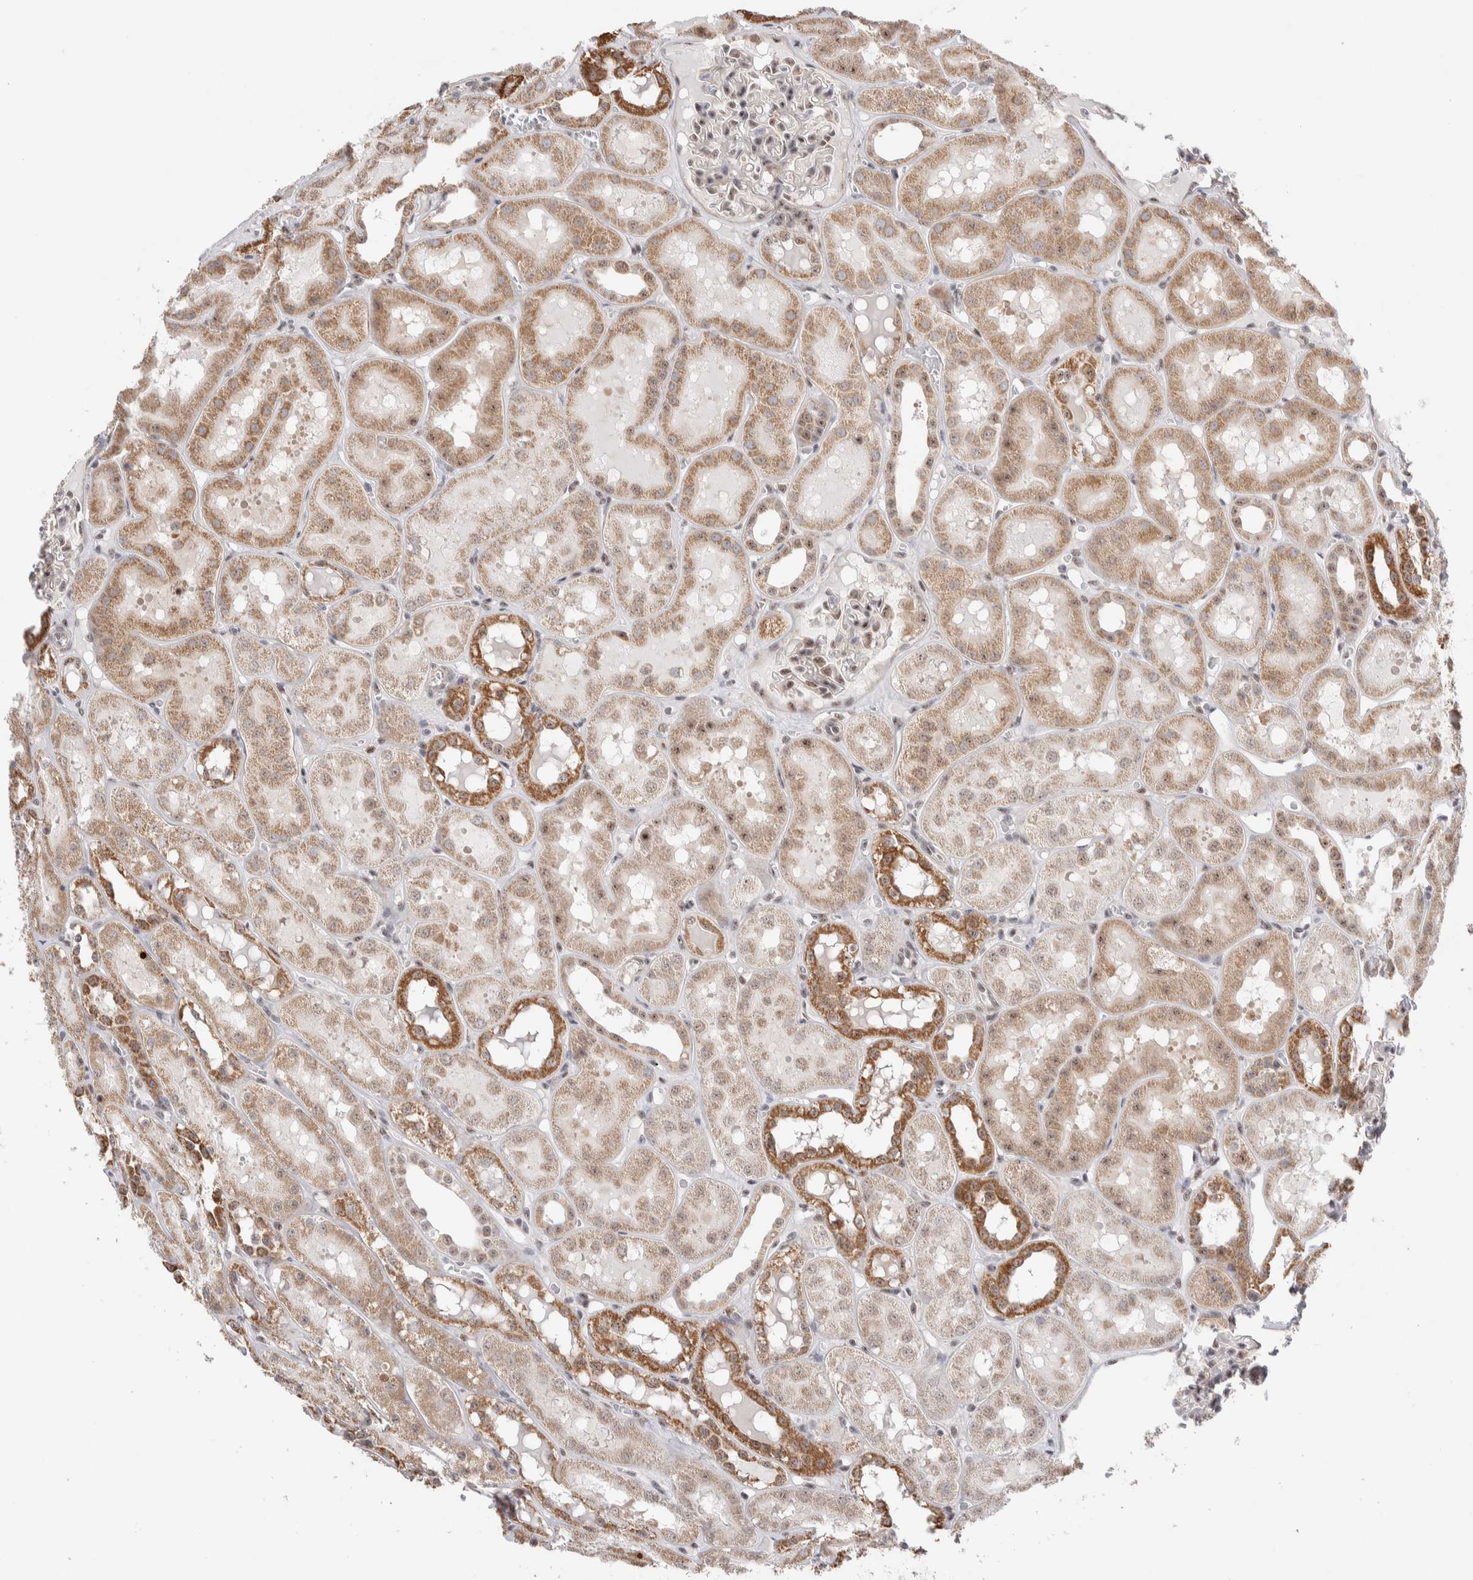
{"staining": {"intensity": "moderate", "quantity": "25%-75%", "location": "nuclear"}, "tissue": "kidney", "cell_type": "Cells in glomeruli", "image_type": "normal", "snomed": [{"axis": "morphology", "description": "Normal tissue, NOS"}, {"axis": "topography", "description": "Kidney"}, {"axis": "topography", "description": "Urinary bladder"}], "caption": "The photomicrograph shows immunohistochemical staining of benign kidney. There is moderate nuclear positivity is present in approximately 25%-75% of cells in glomeruli. Using DAB (brown) and hematoxylin (blue) stains, captured at high magnification using brightfield microscopy.", "gene": "ZNF695", "patient": {"sex": "male", "age": 16}}